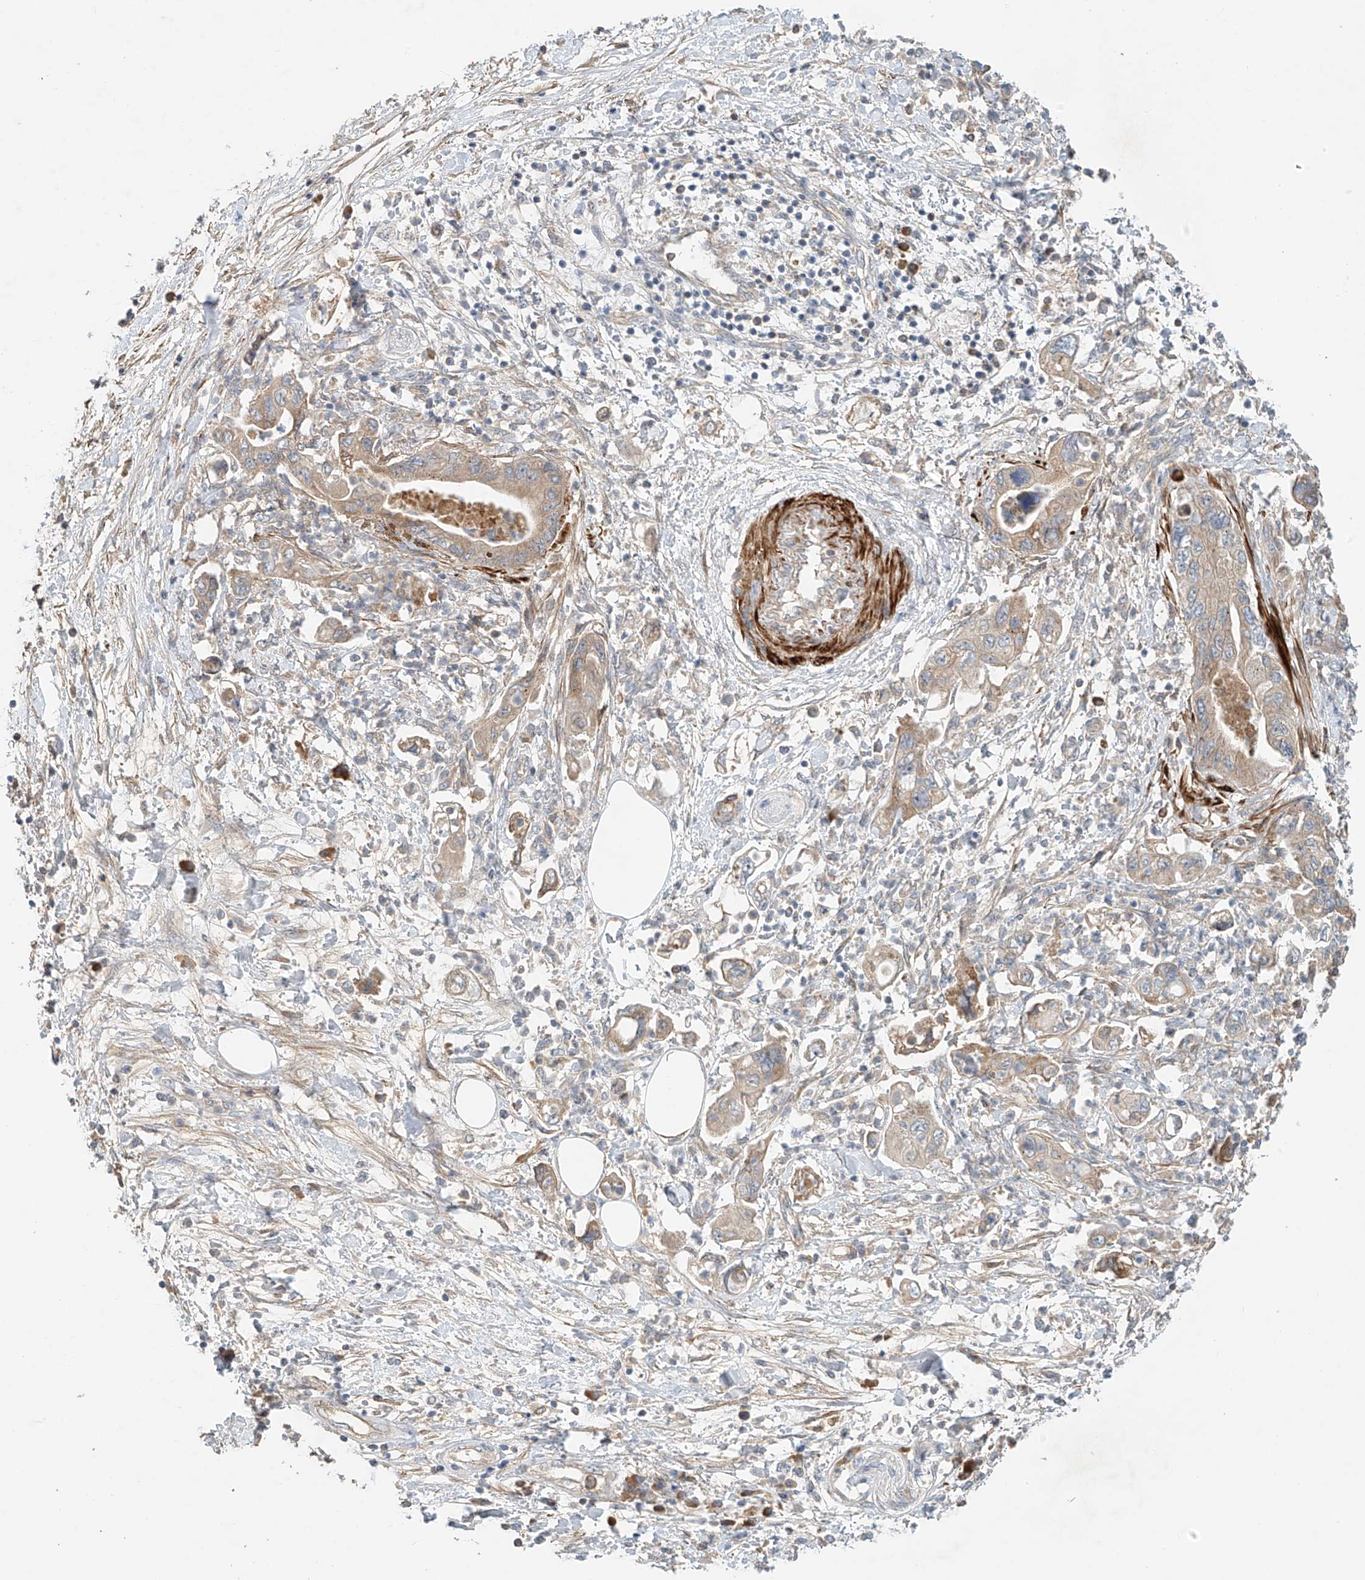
{"staining": {"intensity": "weak", "quantity": "<25%", "location": "cytoplasmic/membranous"}, "tissue": "pancreatic cancer", "cell_type": "Tumor cells", "image_type": "cancer", "snomed": [{"axis": "morphology", "description": "Adenocarcinoma, NOS"}, {"axis": "topography", "description": "Pancreas"}], "caption": "A histopathology image of pancreatic cancer (adenocarcinoma) stained for a protein displays no brown staining in tumor cells.", "gene": "LYRM9", "patient": {"sex": "female", "age": 73}}